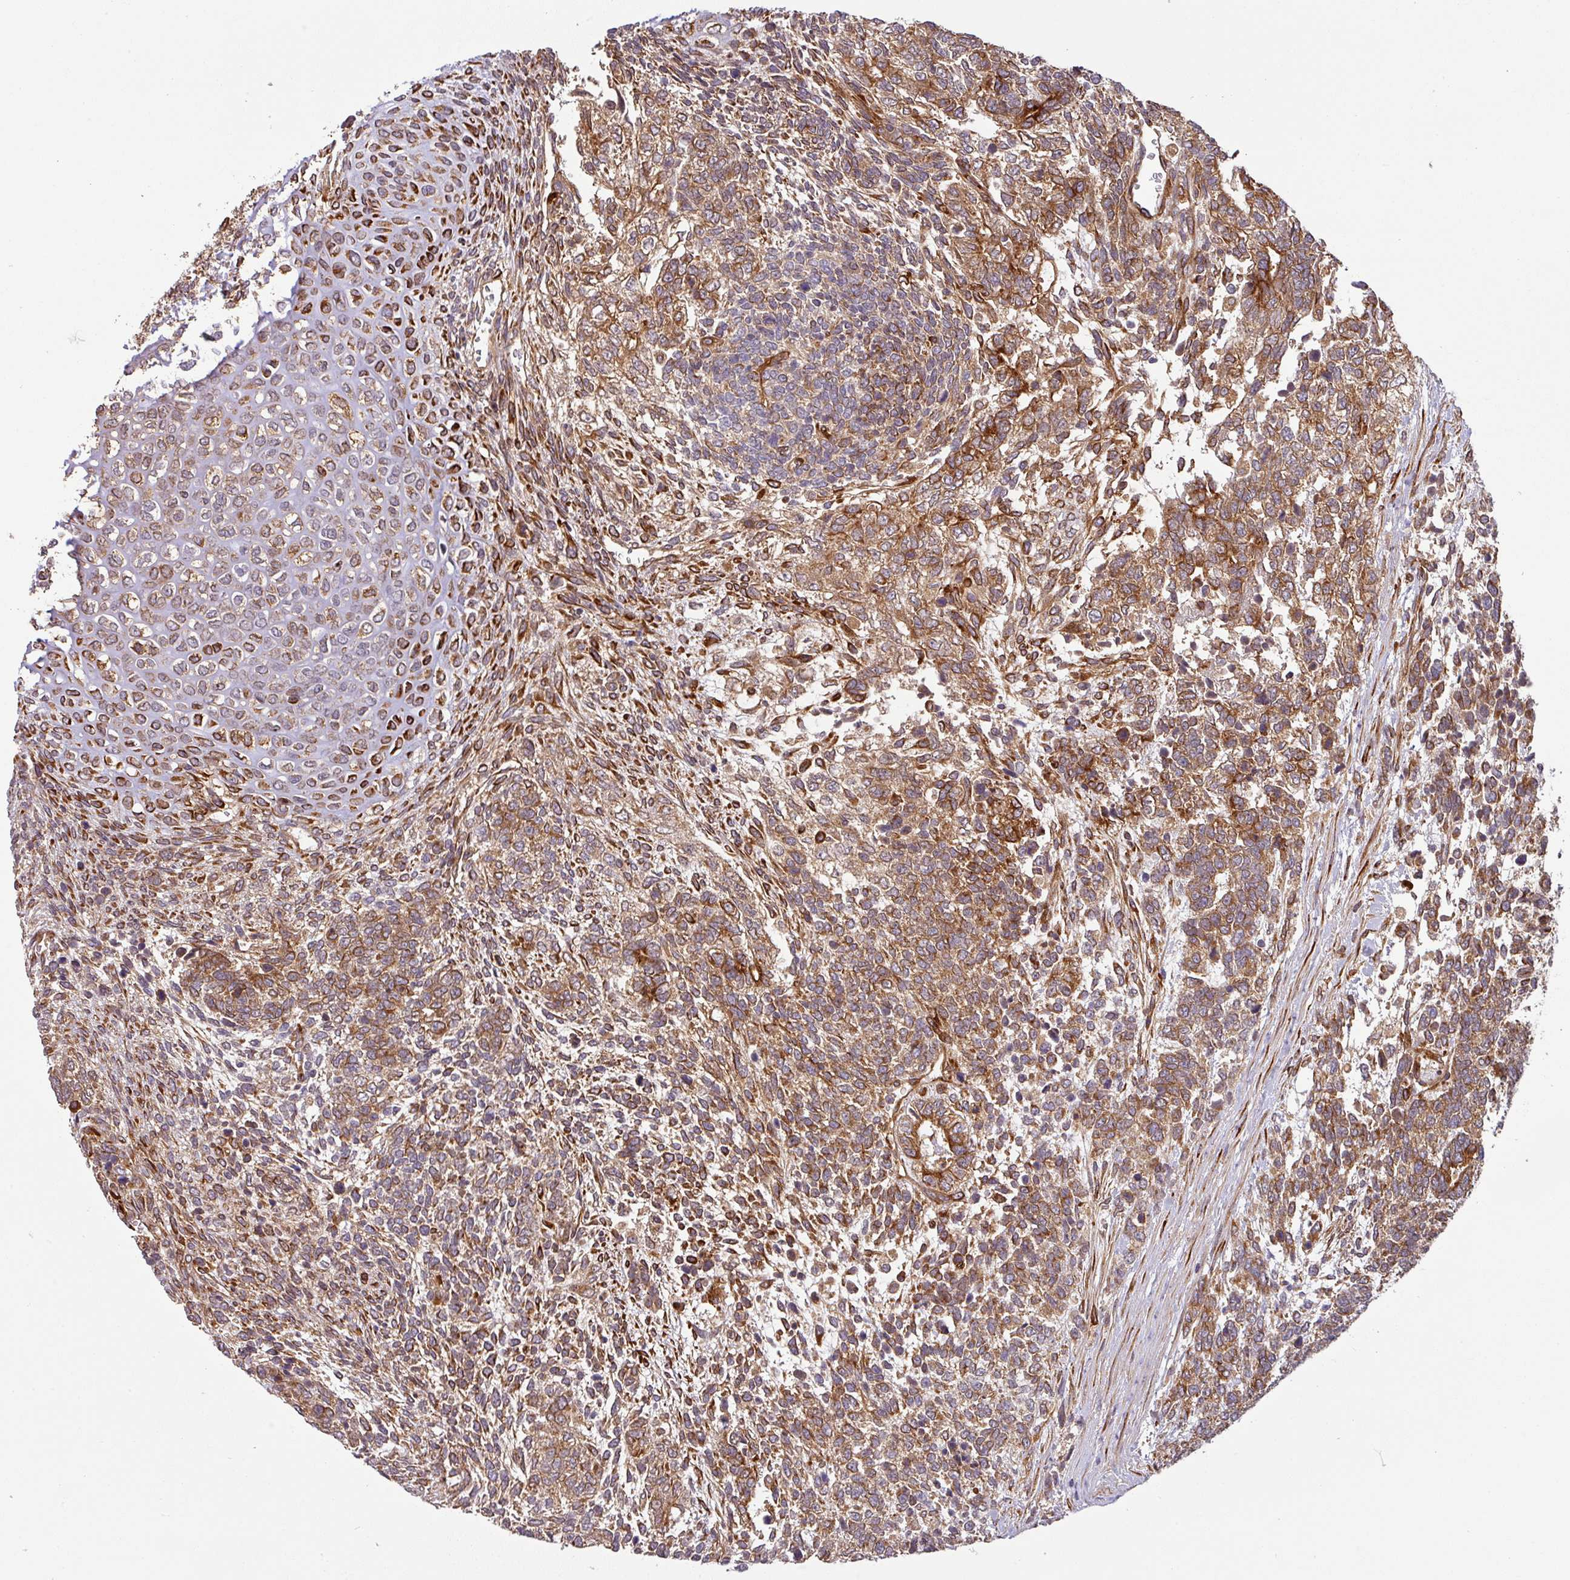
{"staining": {"intensity": "strong", "quantity": ">75%", "location": "cytoplasmic/membranous"}, "tissue": "testis cancer", "cell_type": "Tumor cells", "image_type": "cancer", "snomed": [{"axis": "morphology", "description": "Carcinoma, Embryonal, NOS"}, {"axis": "topography", "description": "Testis"}], "caption": "A micrograph showing strong cytoplasmic/membranous expression in about >75% of tumor cells in testis embryonal carcinoma, as visualized by brown immunohistochemical staining.", "gene": "ART1", "patient": {"sex": "male", "age": 23}}